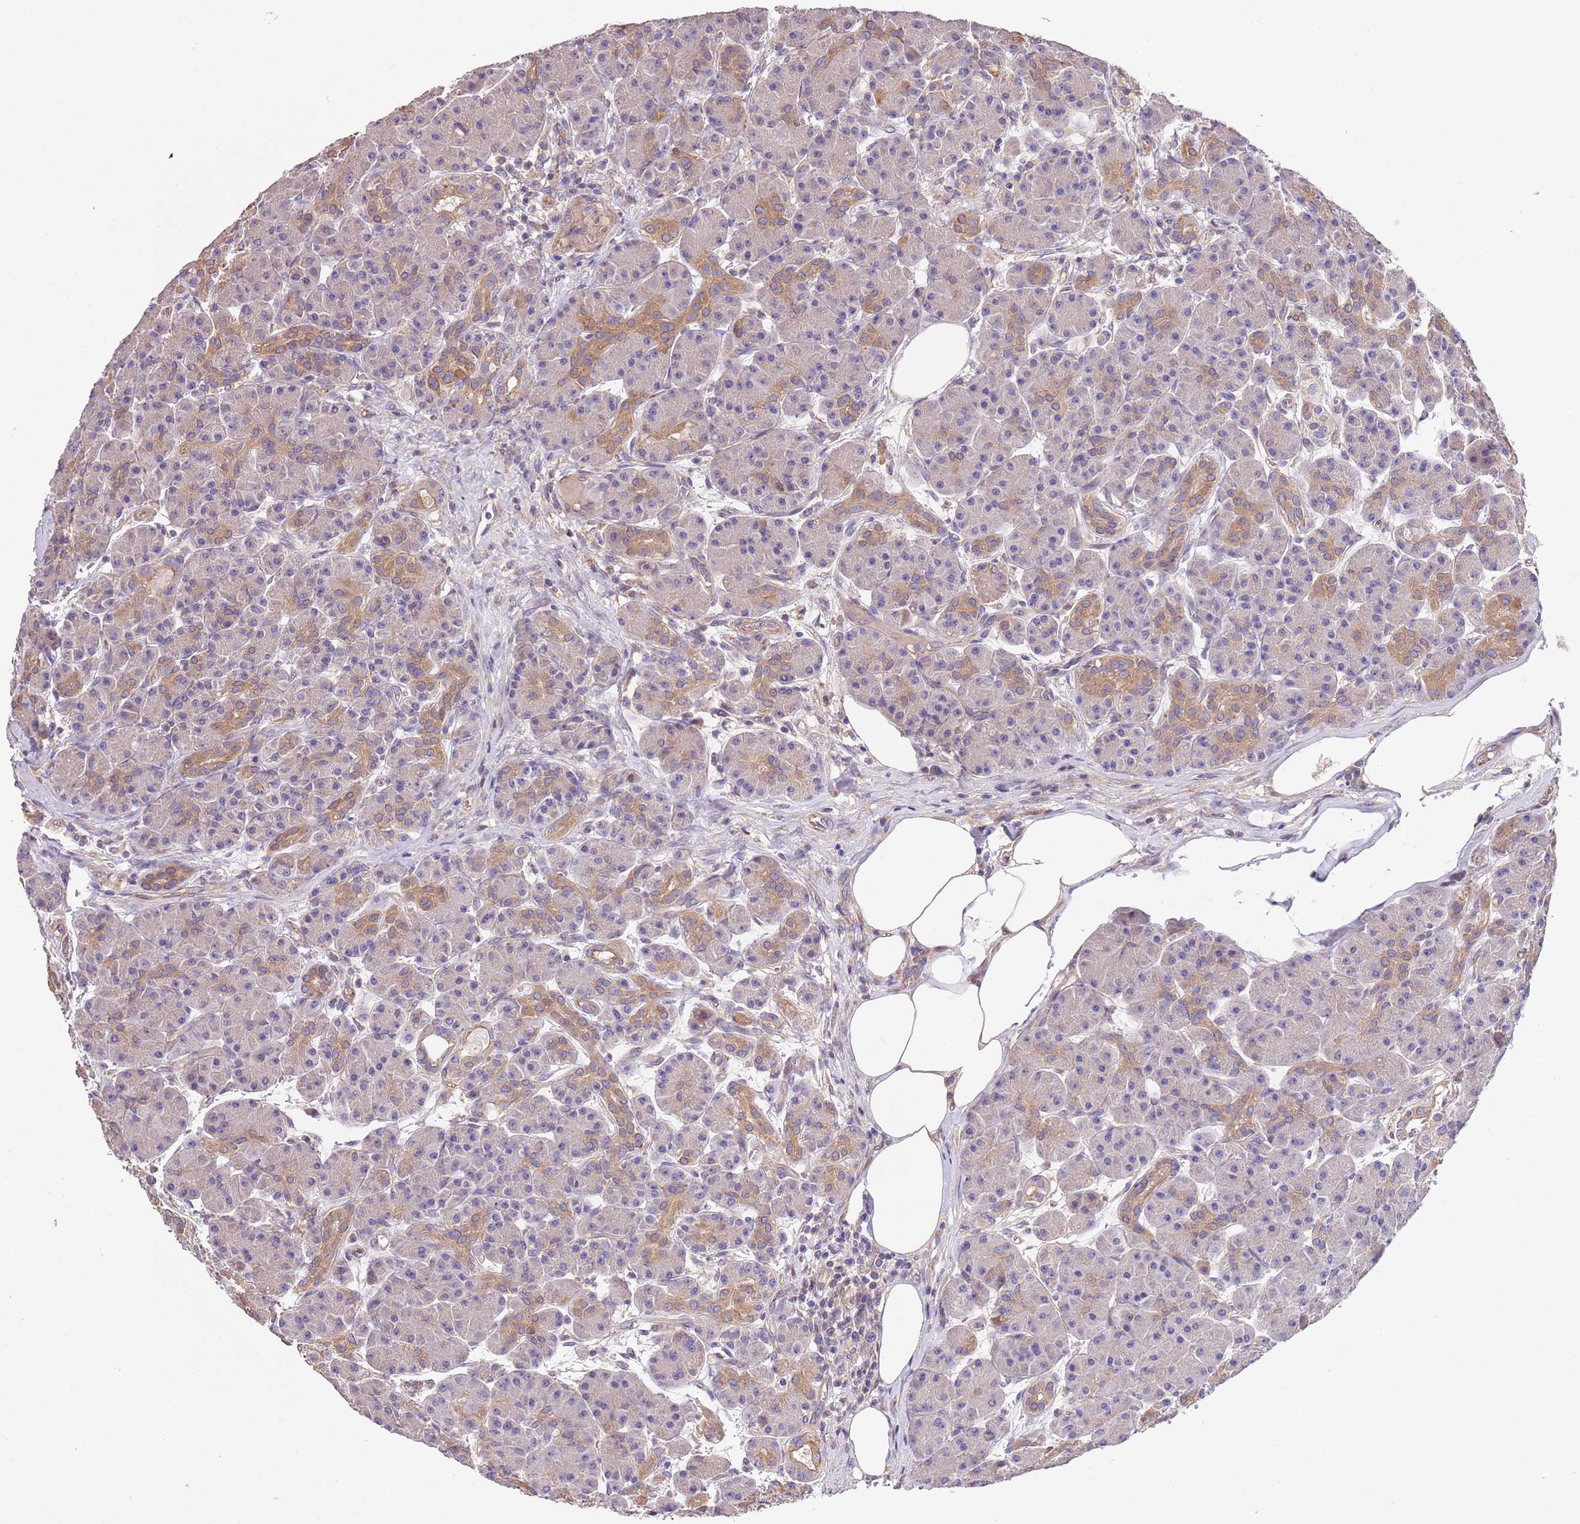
{"staining": {"intensity": "moderate", "quantity": "<25%", "location": "cytoplasmic/membranous"}, "tissue": "pancreas", "cell_type": "Exocrine glandular cells", "image_type": "normal", "snomed": [{"axis": "morphology", "description": "Normal tissue, NOS"}, {"axis": "topography", "description": "Pancreas"}], "caption": "Approximately <25% of exocrine glandular cells in unremarkable human pancreas demonstrate moderate cytoplasmic/membranous protein expression as visualized by brown immunohistochemical staining.", "gene": "FAM89B", "patient": {"sex": "male", "age": 63}}